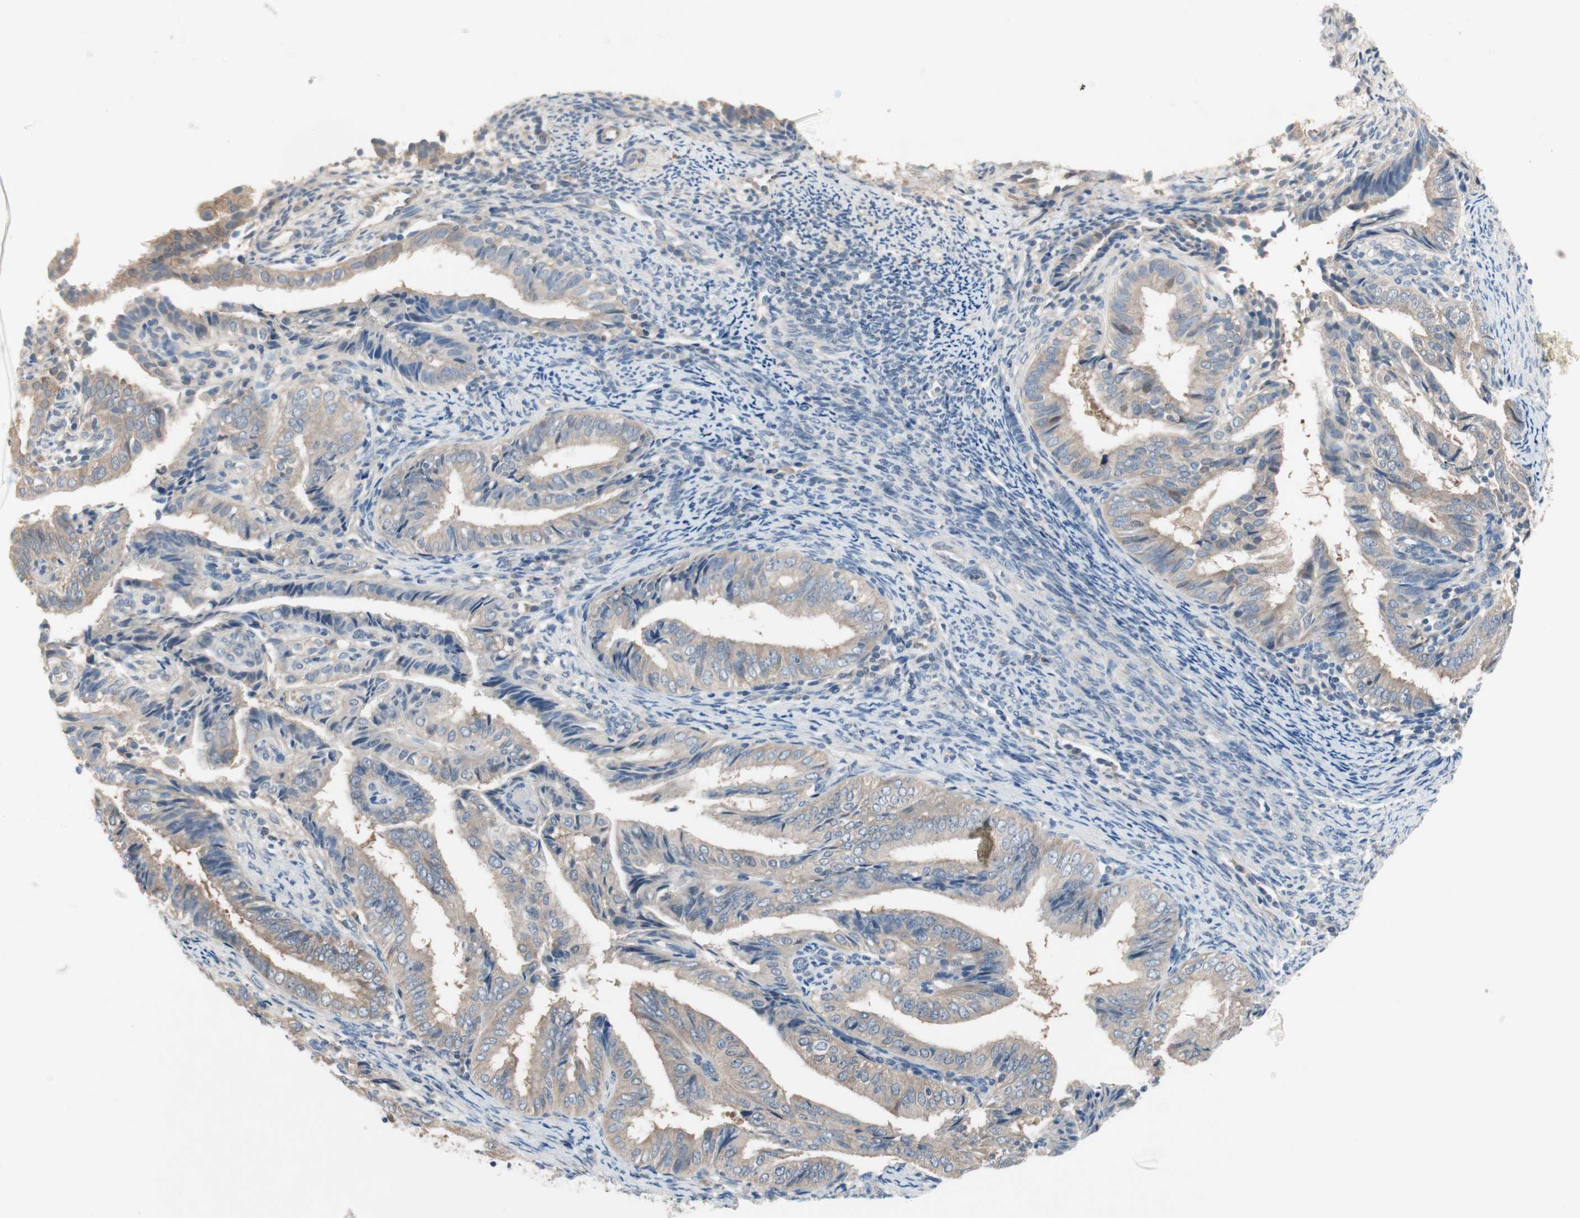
{"staining": {"intensity": "negative", "quantity": "none", "location": "none"}, "tissue": "endometrial cancer", "cell_type": "Tumor cells", "image_type": "cancer", "snomed": [{"axis": "morphology", "description": "Adenocarcinoma, NOS"}, {"axis": "topography", "description": "Endometrium"}], "caption": "Histopathology image shows no protein expression in tumor cells of endometrial cancer (adenocarcinoma) tissue. (DAB immunohistochemistry (IHC), high magnification).", "gene": "GLUL", "patient": {"sex": "female", "age": 58}}